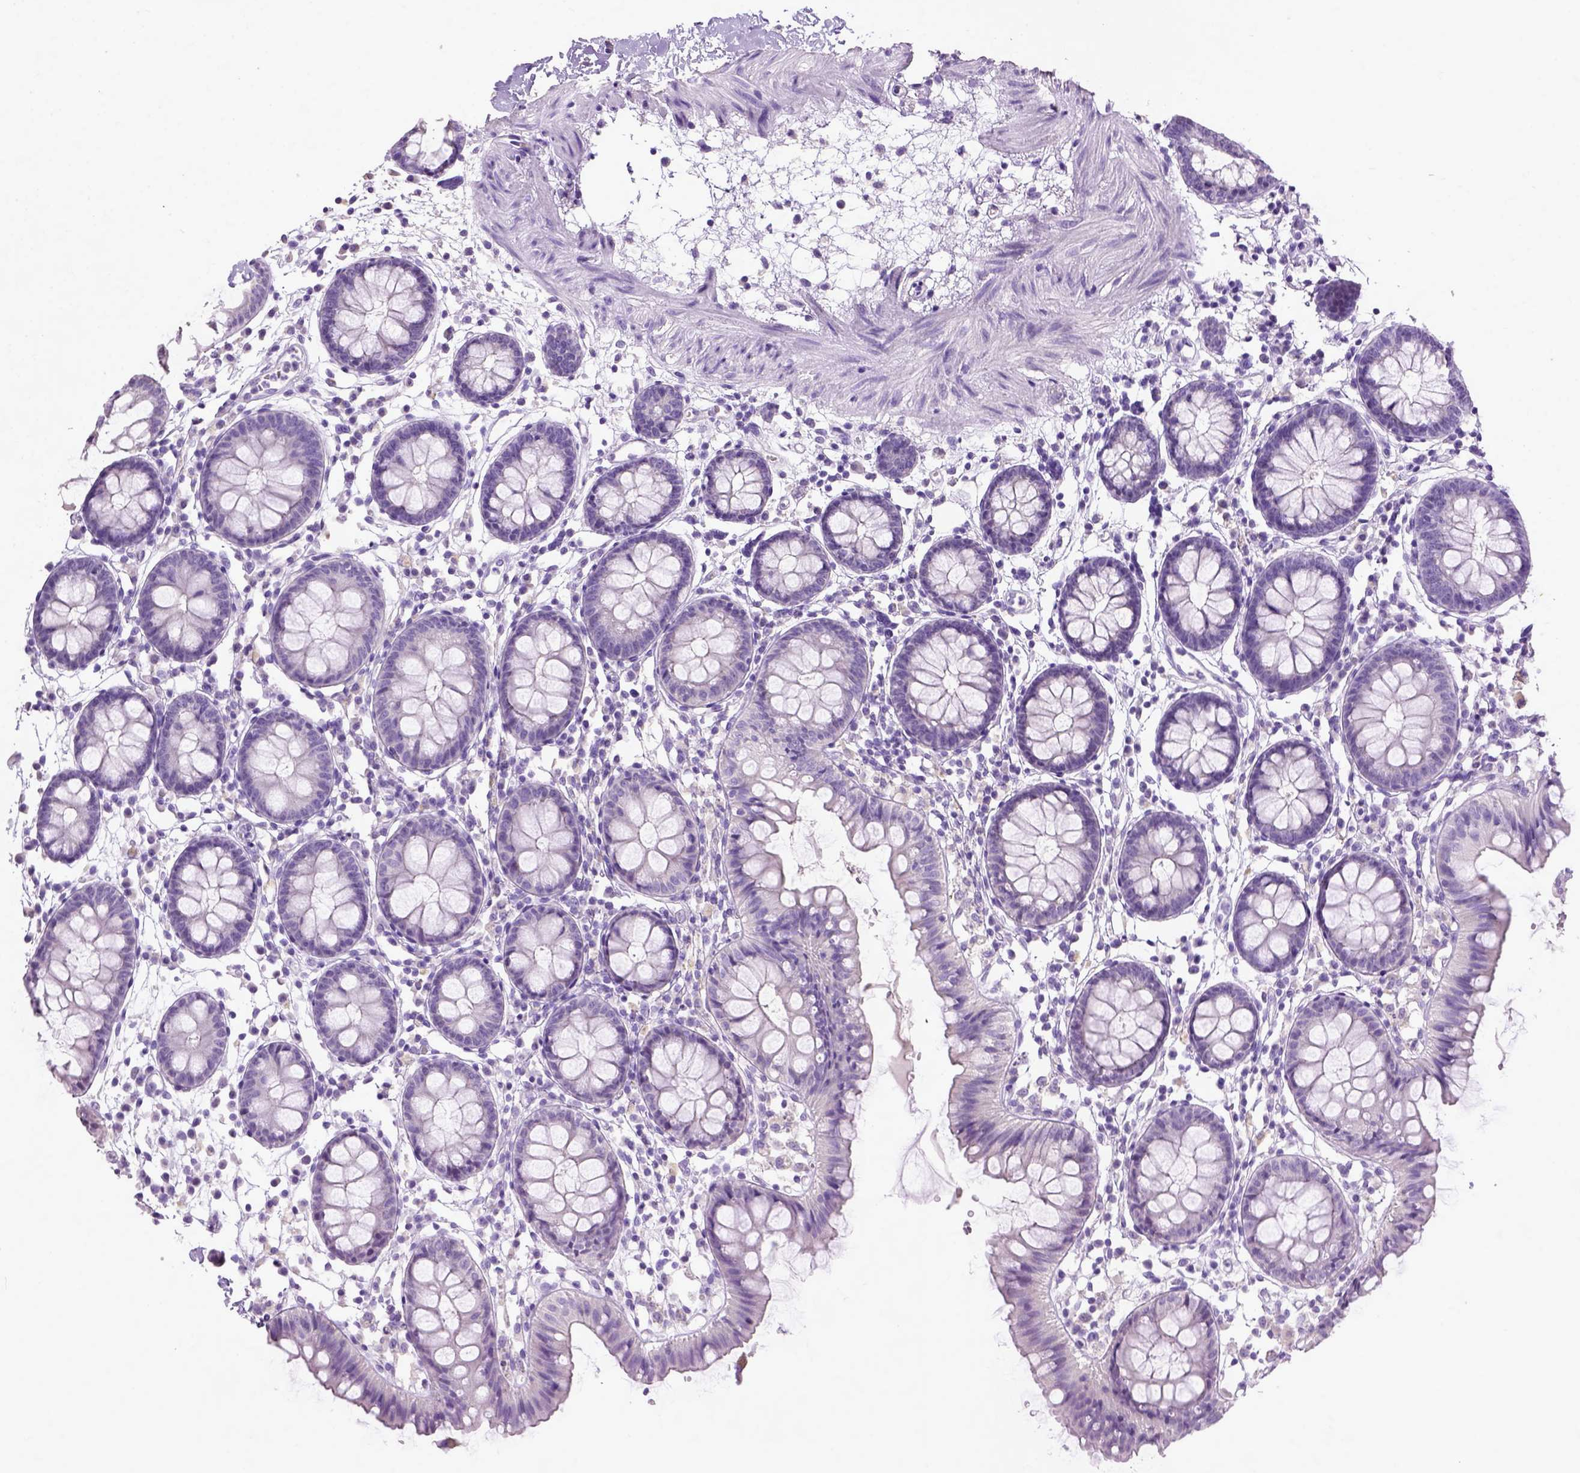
{"staining": {"intensity": "negative", "quantity": "none", "location": "none"}, "tissue": "colon", "cell_type": "Endothelial cells", "image_type": "normal", "snomed": [{"axis": "morphology", "description": "Normal tissue, NOS"}, {"axis": "topography", "description": "Colon"}], "caption": "Immunohistochemistry (IHC) histopathology image of normal colon: colon stained with DAB (3,3'-diaminobenzidine) reveals no significant protein positivity in endothelial cells.", "gene": "CYP24A1", "patient": {"sex": "female", "age": 84}}